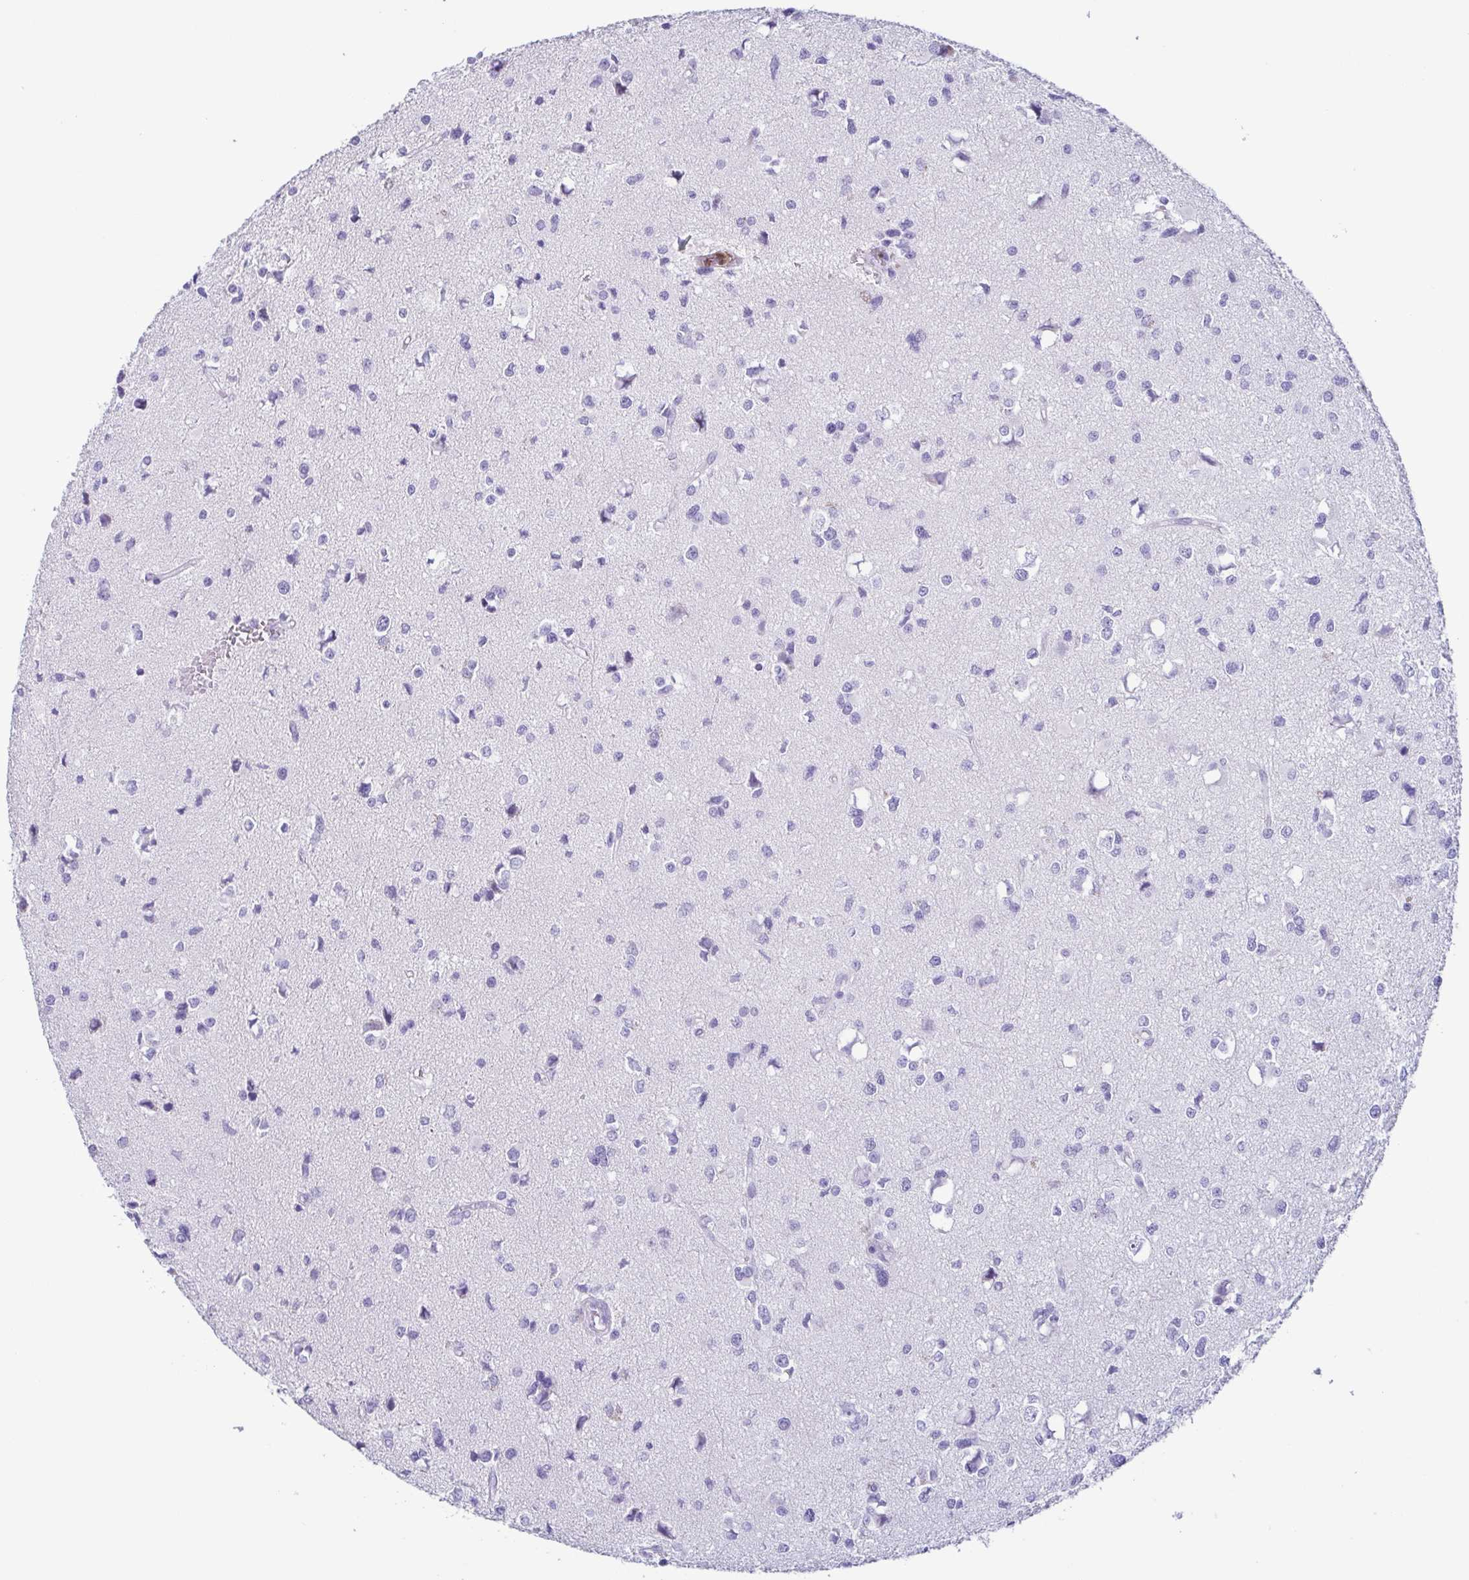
{"staining": {"intensity": "negative", "quantity": "none", "location": "none"}, "tissue": "glioma", "cell_type": "Tumor cells", "image_type": "cancer", "snomed": [{"axis": "morphology", "description": "Glioma, malignant, High grade"}, {"axis": "topography", "description": "Brain"}], "caption": "Photomicrograph shows no significant protein expression in tumor cells of malignant glioma (high-grade). (Stains: DAB immunohistochemistry (IHC) with hematoxylin counter stain, Microscopy: brightfield microscopy at high magnification).", "gene": "AZU1", "patient": {"sex": "male", "age": 54}}